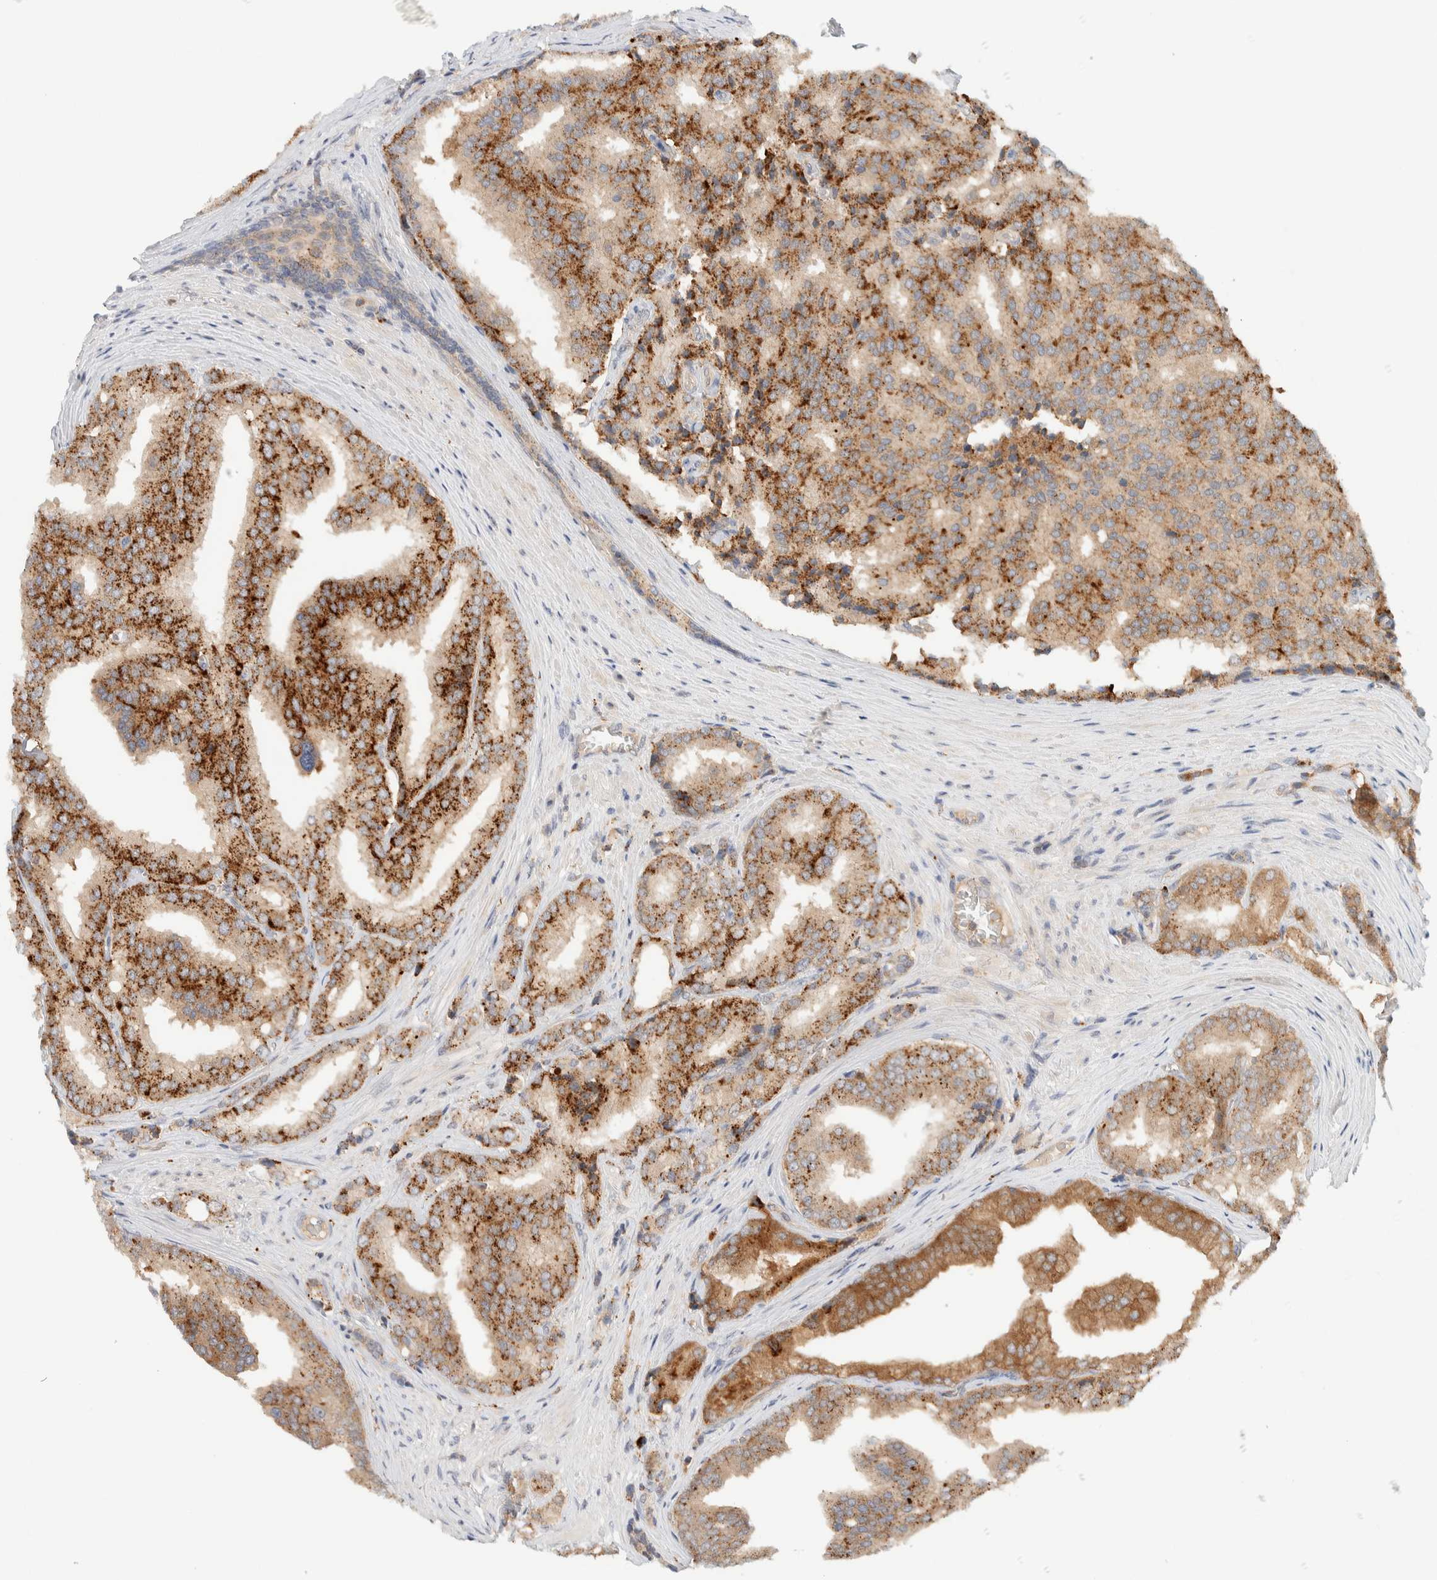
{"staining": {"intensity": "strong", "quantity": ">75%", "location": "cytoplasmic/membranous"}, "tissue": "prostate cancer", "cell_type": "Tumor cells", "image_type": "cancer", "snomed": [{"axis": "morphology", "description": "Adenocarcinoma, High grade"}, {"axis": "topography", "description": "Prostate"}], "caption": "Immunohistochemical staining of adenocarcinoma (high-grade) (prostate) exhibits strong cytoplasmic/membranous protein expression in approximately >75% of tumor cells.", "gene": "GCLM", "patient": {"sex": "male", "age": 50}}